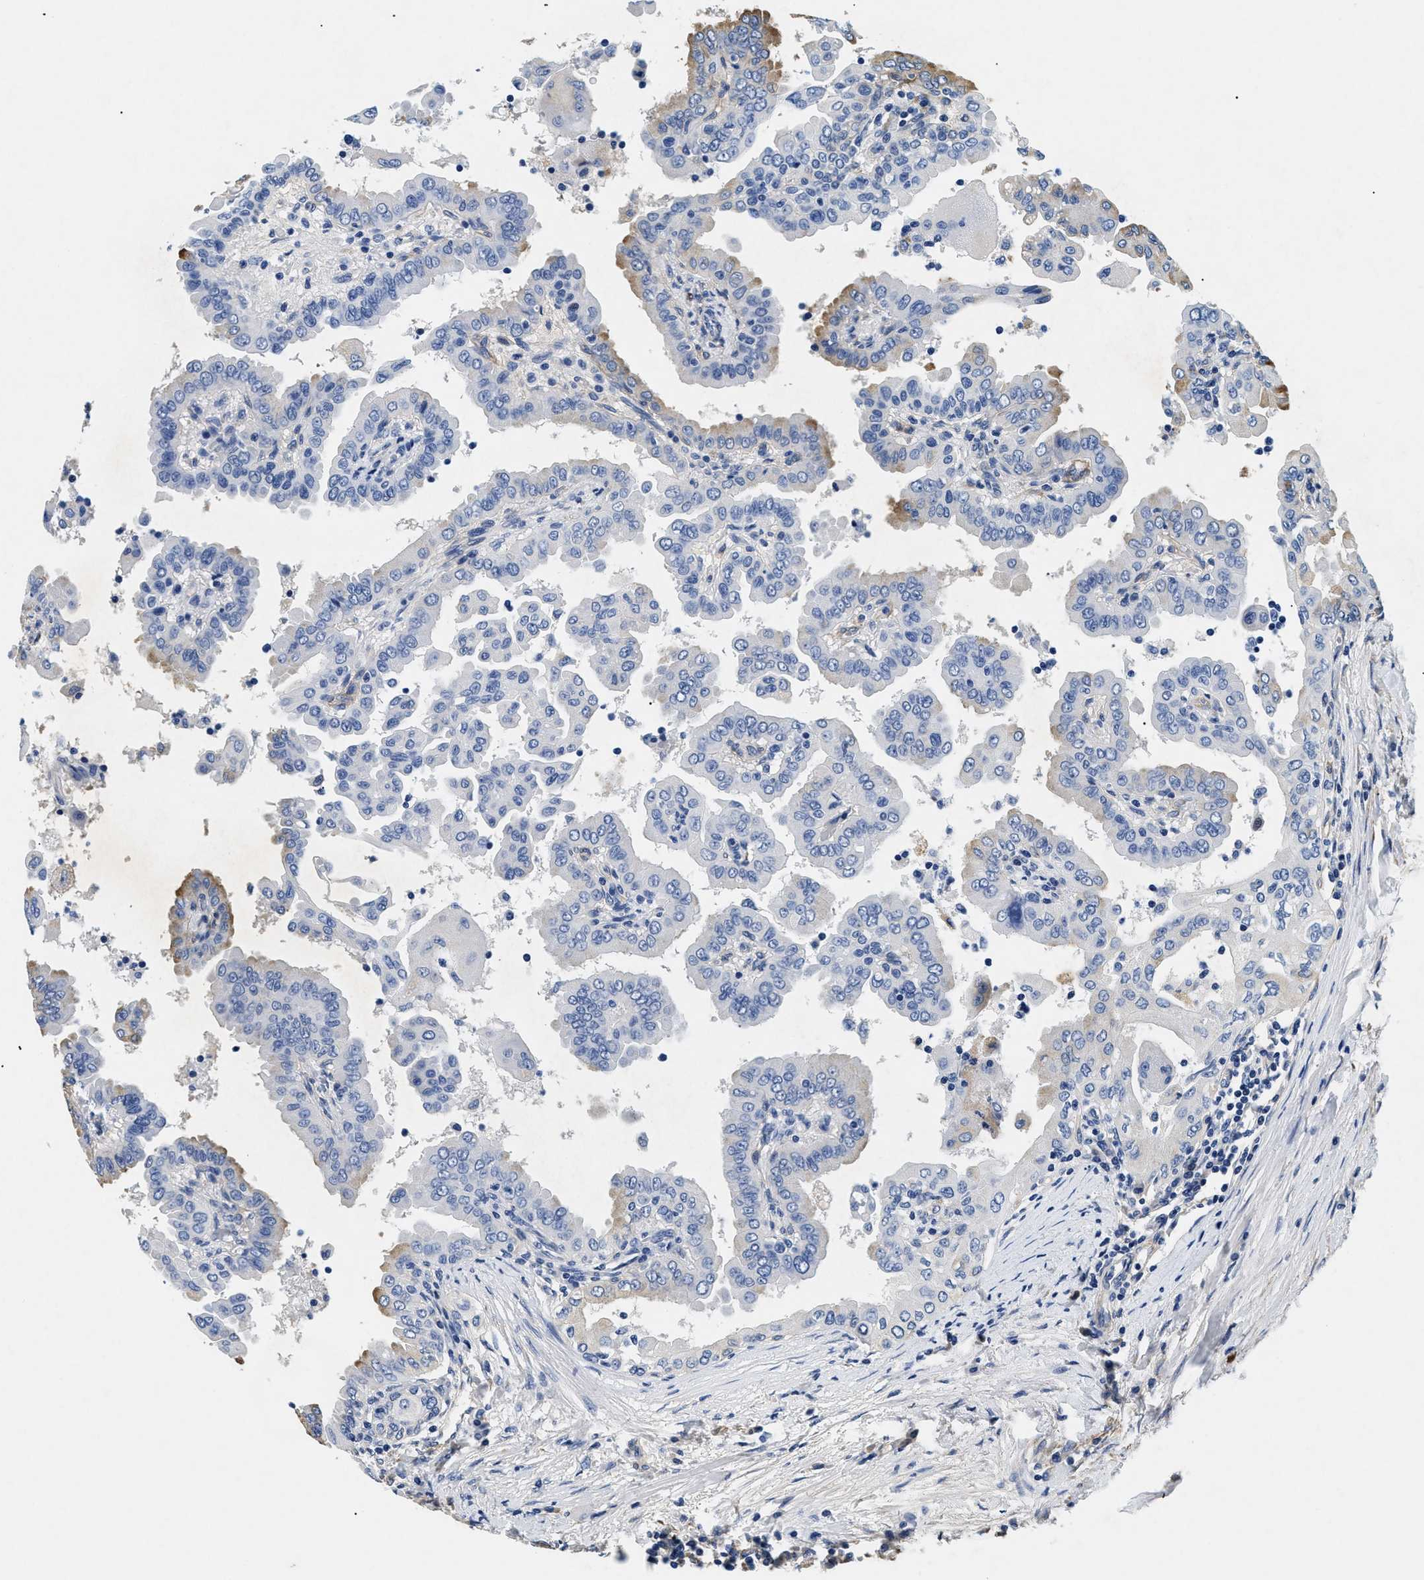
{"staining": {"intensity": "moderate", "quantity": "<25%", "location": "cytoplasmic/membranous"}, "tissue": "thyroid cancer", "cell_type": "Tumor cells", "image_type": "cancer", "snomed": [{"axis": "morphology", "description": "Papillary adenocarcinoma, NOS"}, {"axis": "topography", "description": "Thyroid gland"}], "caption": "The histopathology image displays staining of thyroid cancer, revealing moderate cytoplasmic/membranous protein staining (brown color) within tumor cells. (Brightfield microscopy of DAB IHC at high magnification).", "gene": "LAMA3", "patient": {"sex": "male", "age": 33}}